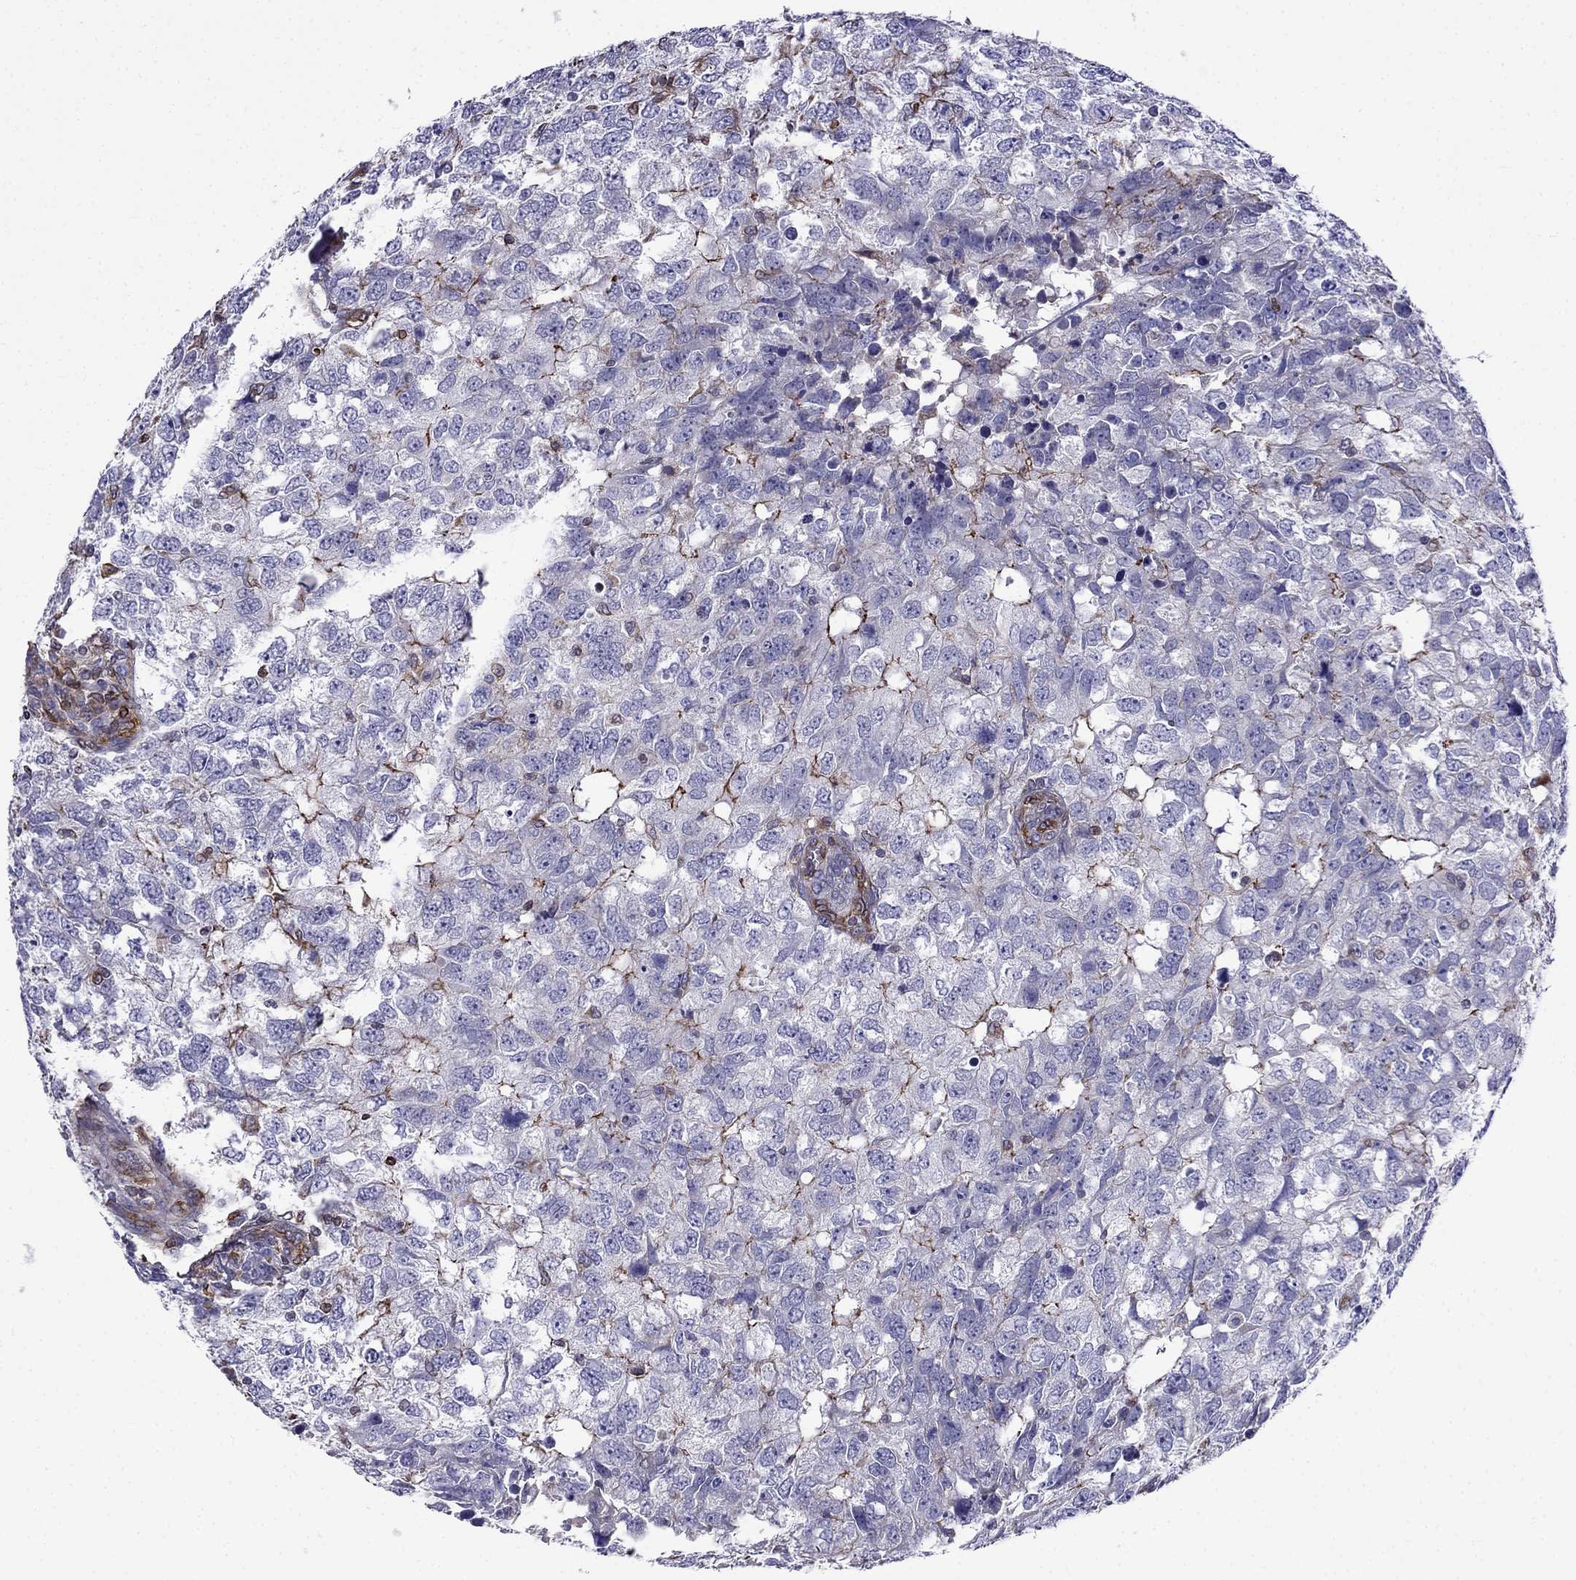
{"staining": {"intensity": "moderate", "quantity": "<25%", "location": "cytoplasmic/membranous"}, "tissue": "breast cancer", "cell_type": "Tumor cells", "image_type": "cancer", "snomed": [{"axis": "morphology", "description": "Duct carcinoma"}, {"axis": "topography", "description": "Breast"}], "caption": "This is a histology image of IHC staining of breast cancer (infiltrating ductal carcinoma), which shows moderate staining in the cytoplasmic/membranous of tumor cells.", "gene": "GNAL", "patient": {"sex": "female", "age": 30}}